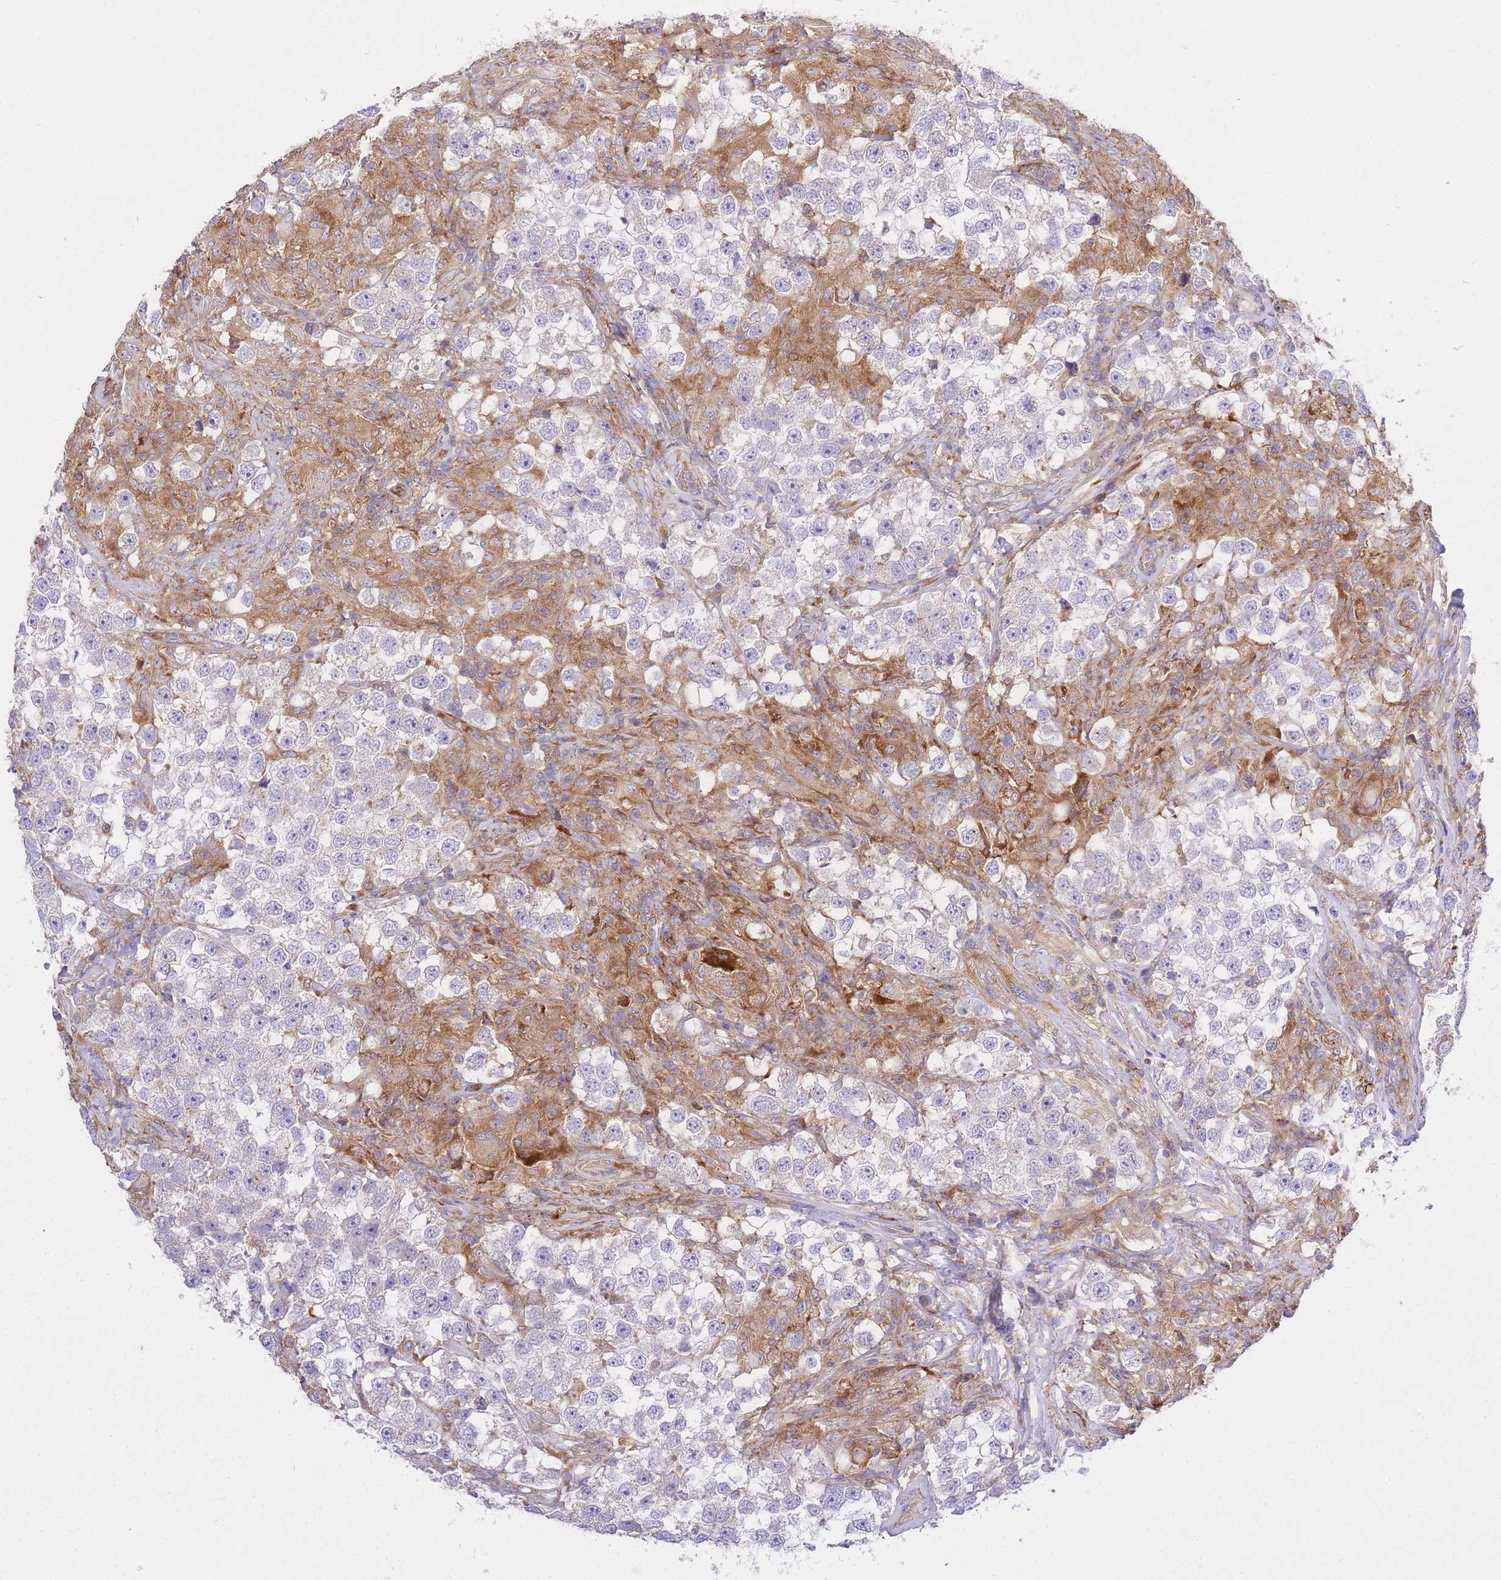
{"staining": {"intensity": "negative", "quantity": "none", "location": "none"}, "tissue": "testis cancer", "cell_type": "Tumor cells", "image_type": "cancer", "snomed": [{"axis": "morphology", "description": "Seminoma, NOS"}, {"axis": "topography", "description": "Testis"}], "caption": "DAB (3,3'-diaminobenzidine) immunohistochemical staining of testis cancer (seminoma) shows no significant positivity in tumor cells. (Stains: DAB (3,3'-diaminobenzidine) IHC with hematoxylin counter stain, Microscopy: brightfield microscopy at high magnification).", "gene": "INSYN2B", "patient": {"sex": "male", "age": 46}}